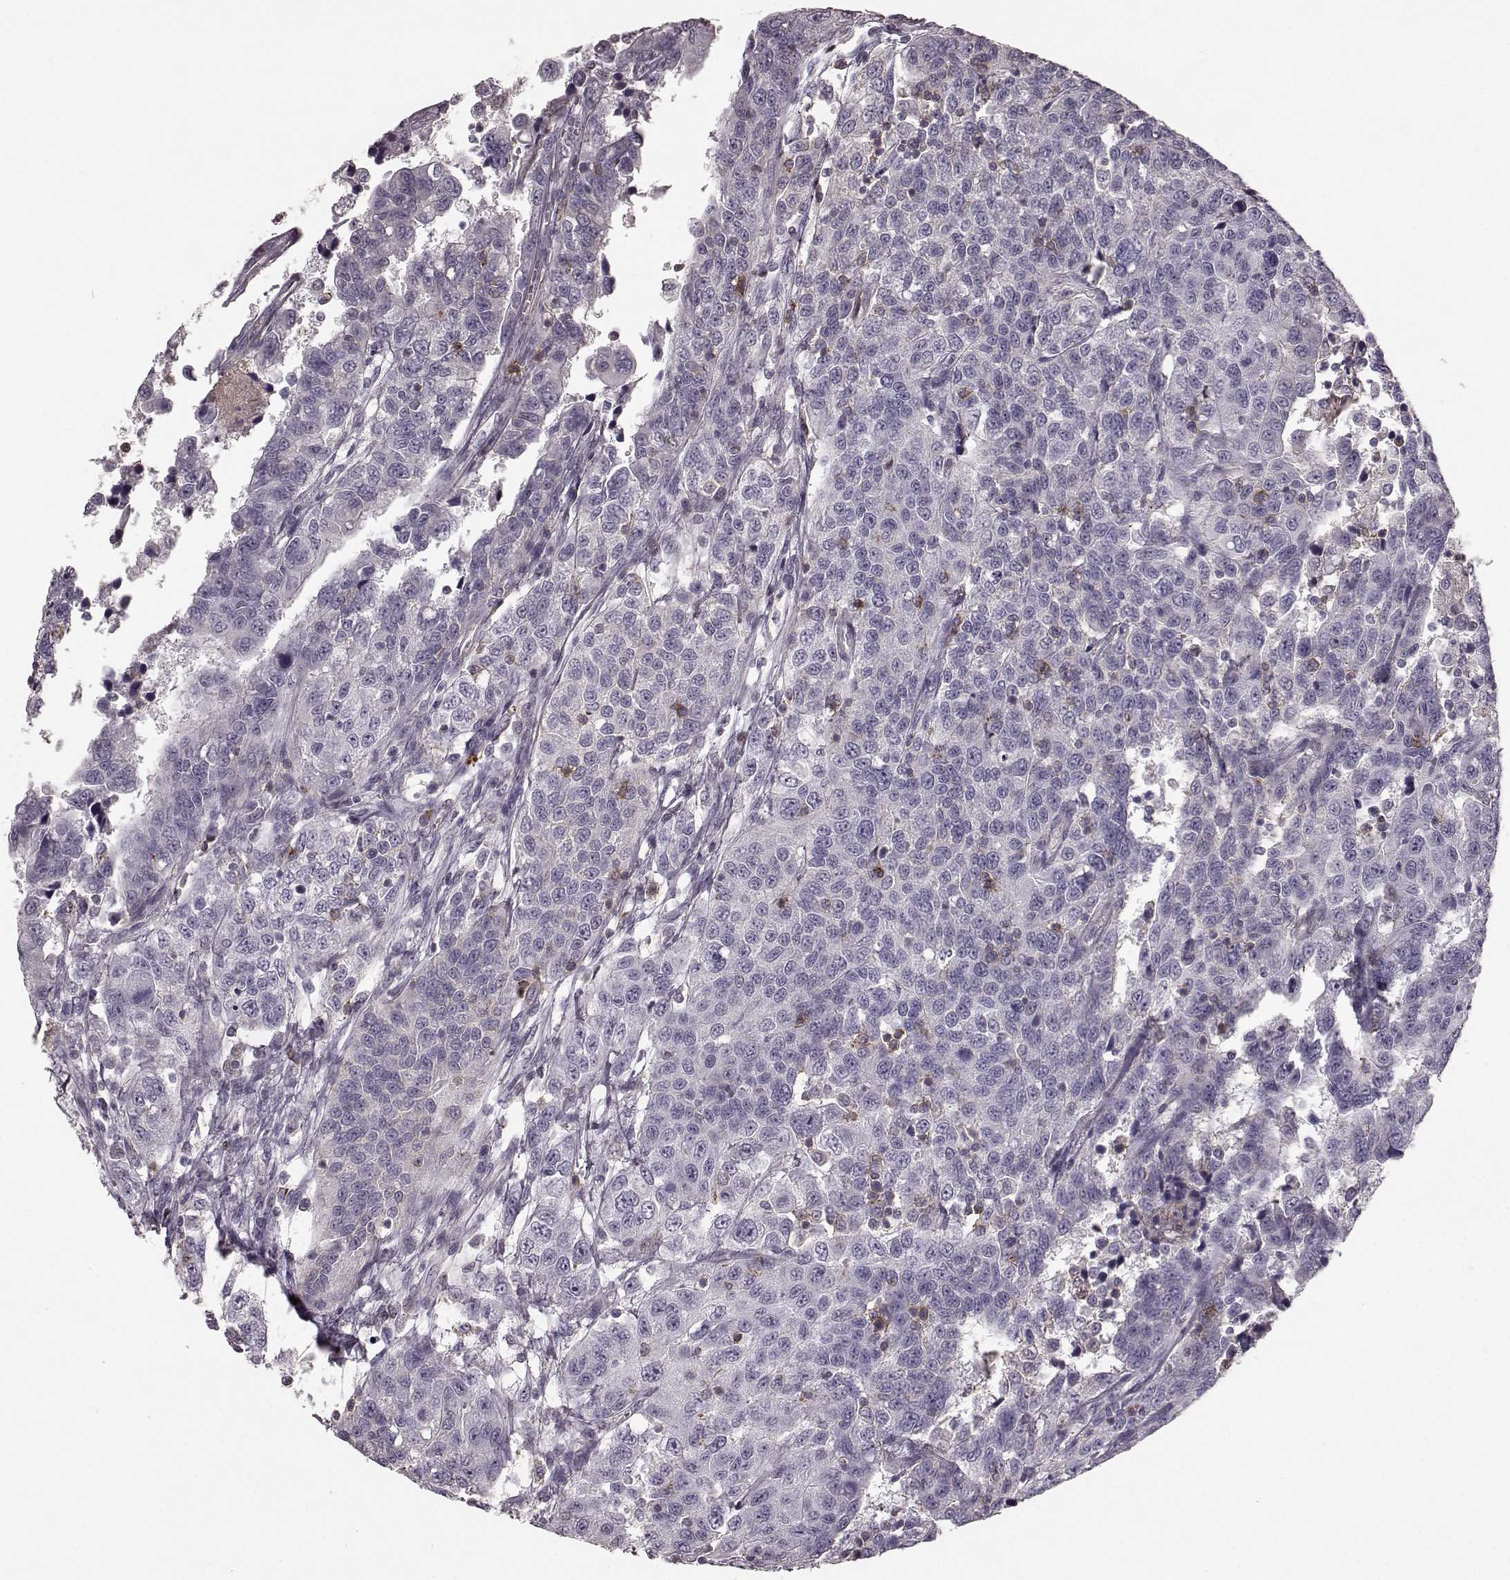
{"staining": {"intensity": "negative", "quantity": "none", "location": "none"}, "tissue": "urothelial cancer", "cell_type": "Tumor cells", "image_type": "cancer", "snomed": [{"axis": "morphology", "description": "Urothelial carcinoma, NOS"}, {"axis": "morphology", "description": "Urothelial carcinoma, High grade"}, {"axis": "topography", "description": "Urinary bladder"}], "caption": "Urothelial cancer was stained to show a protein in brown. There is no significant positivity in tumor cells.", "gene": "PDCD1", "patient": {"sex": "female", "age": 73}}